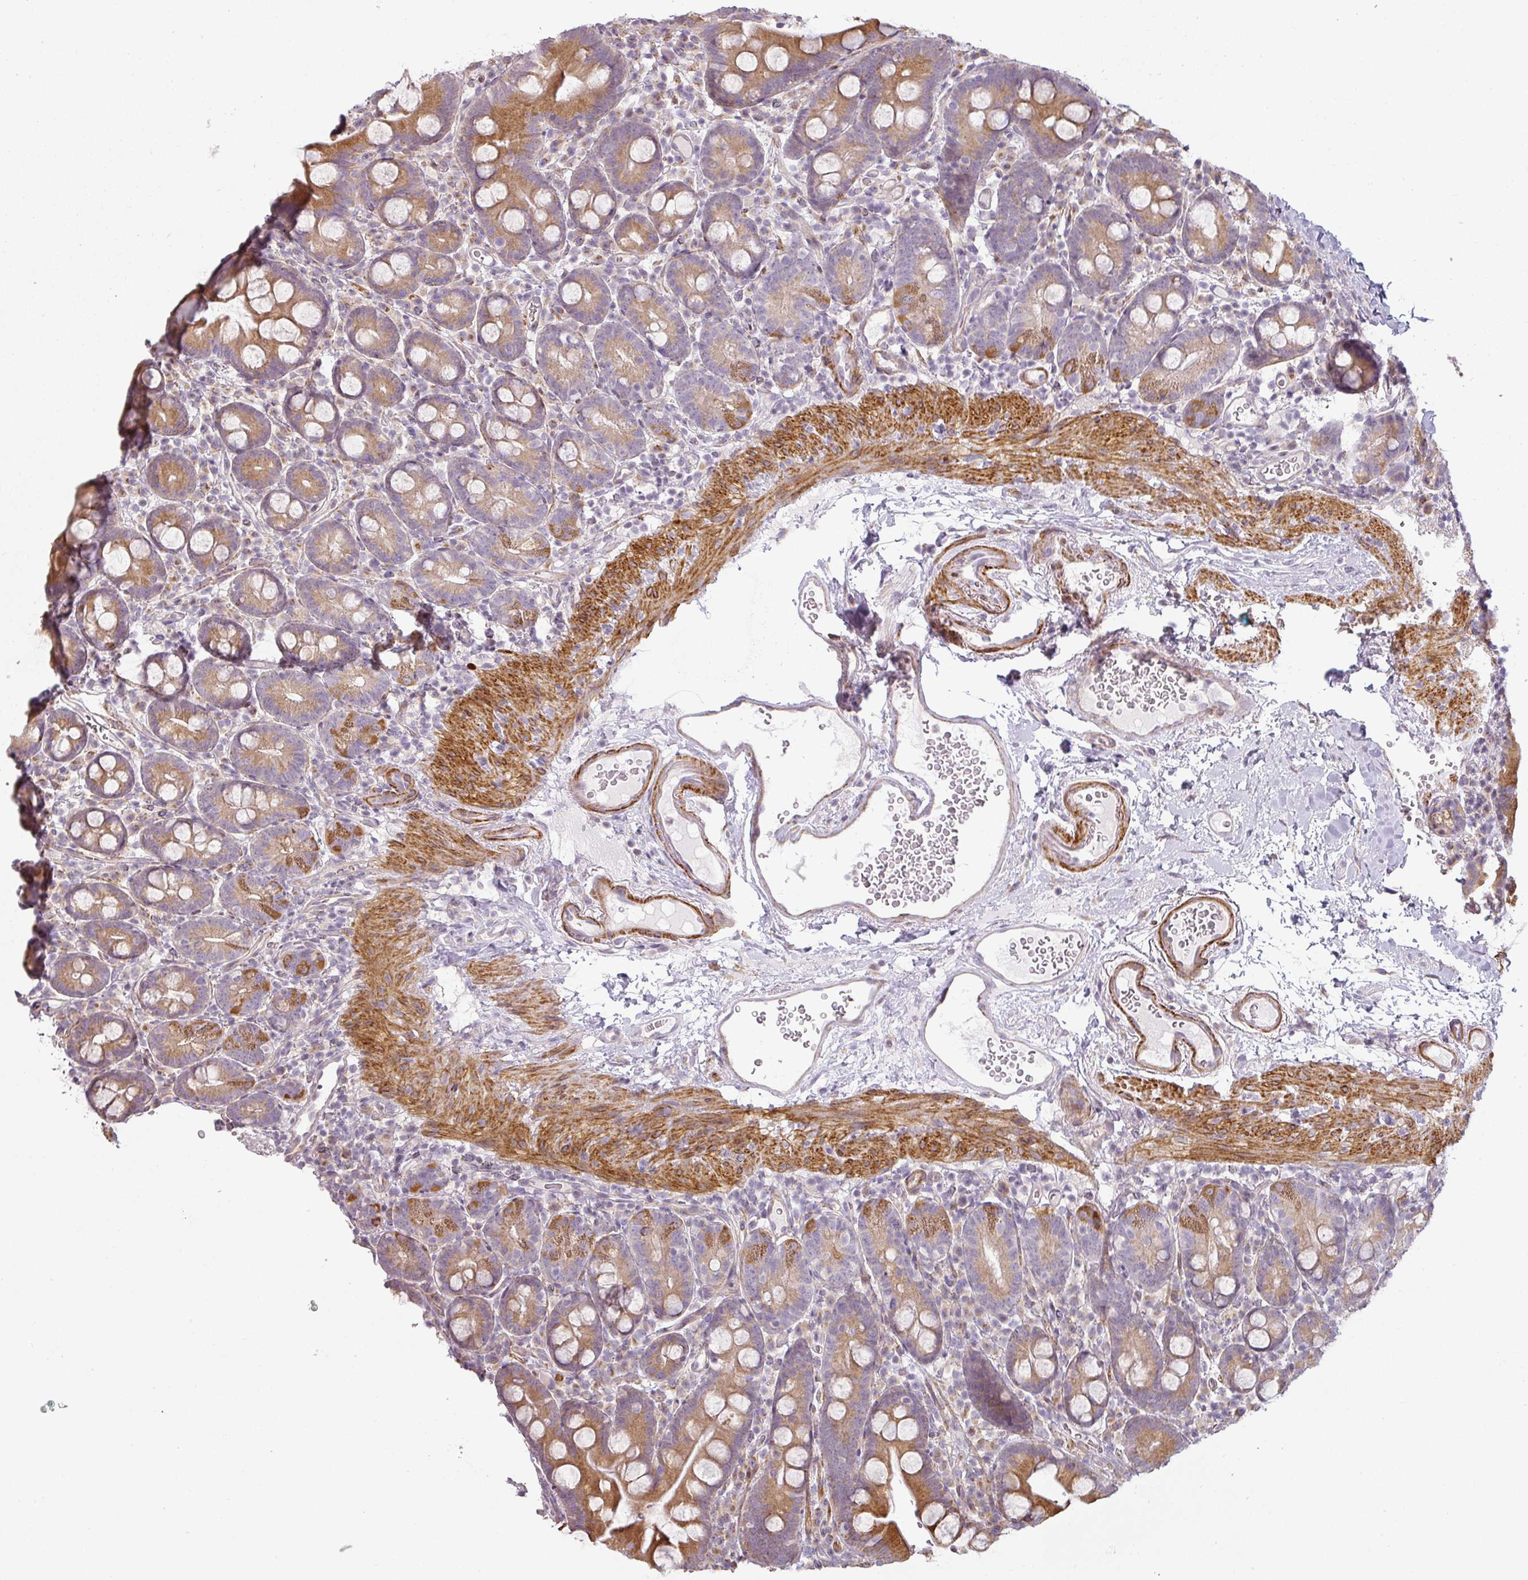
{"staining": {"intensity": "strong", "quantity": "25%-75%", "location": "cytoplasmic/membranous"}, "tissue": "small intestine", "cell_type": "Glandular cells", "image_type": "normal", "snomed": [{"axis": "morphology", "description": "Normal tissue, NOS"}, {"axis": "topography", "description": "Small intestine"}], "caption": "IHC (DAB (3,3'-diaminobenzidine)) staining of normal small intestine shows strong cytoplasmic/membranous protein expression in about 25%-75% of glandular cells.", "gene": "CCDC144A", "patient": {"sex": "female", "age": 68}}